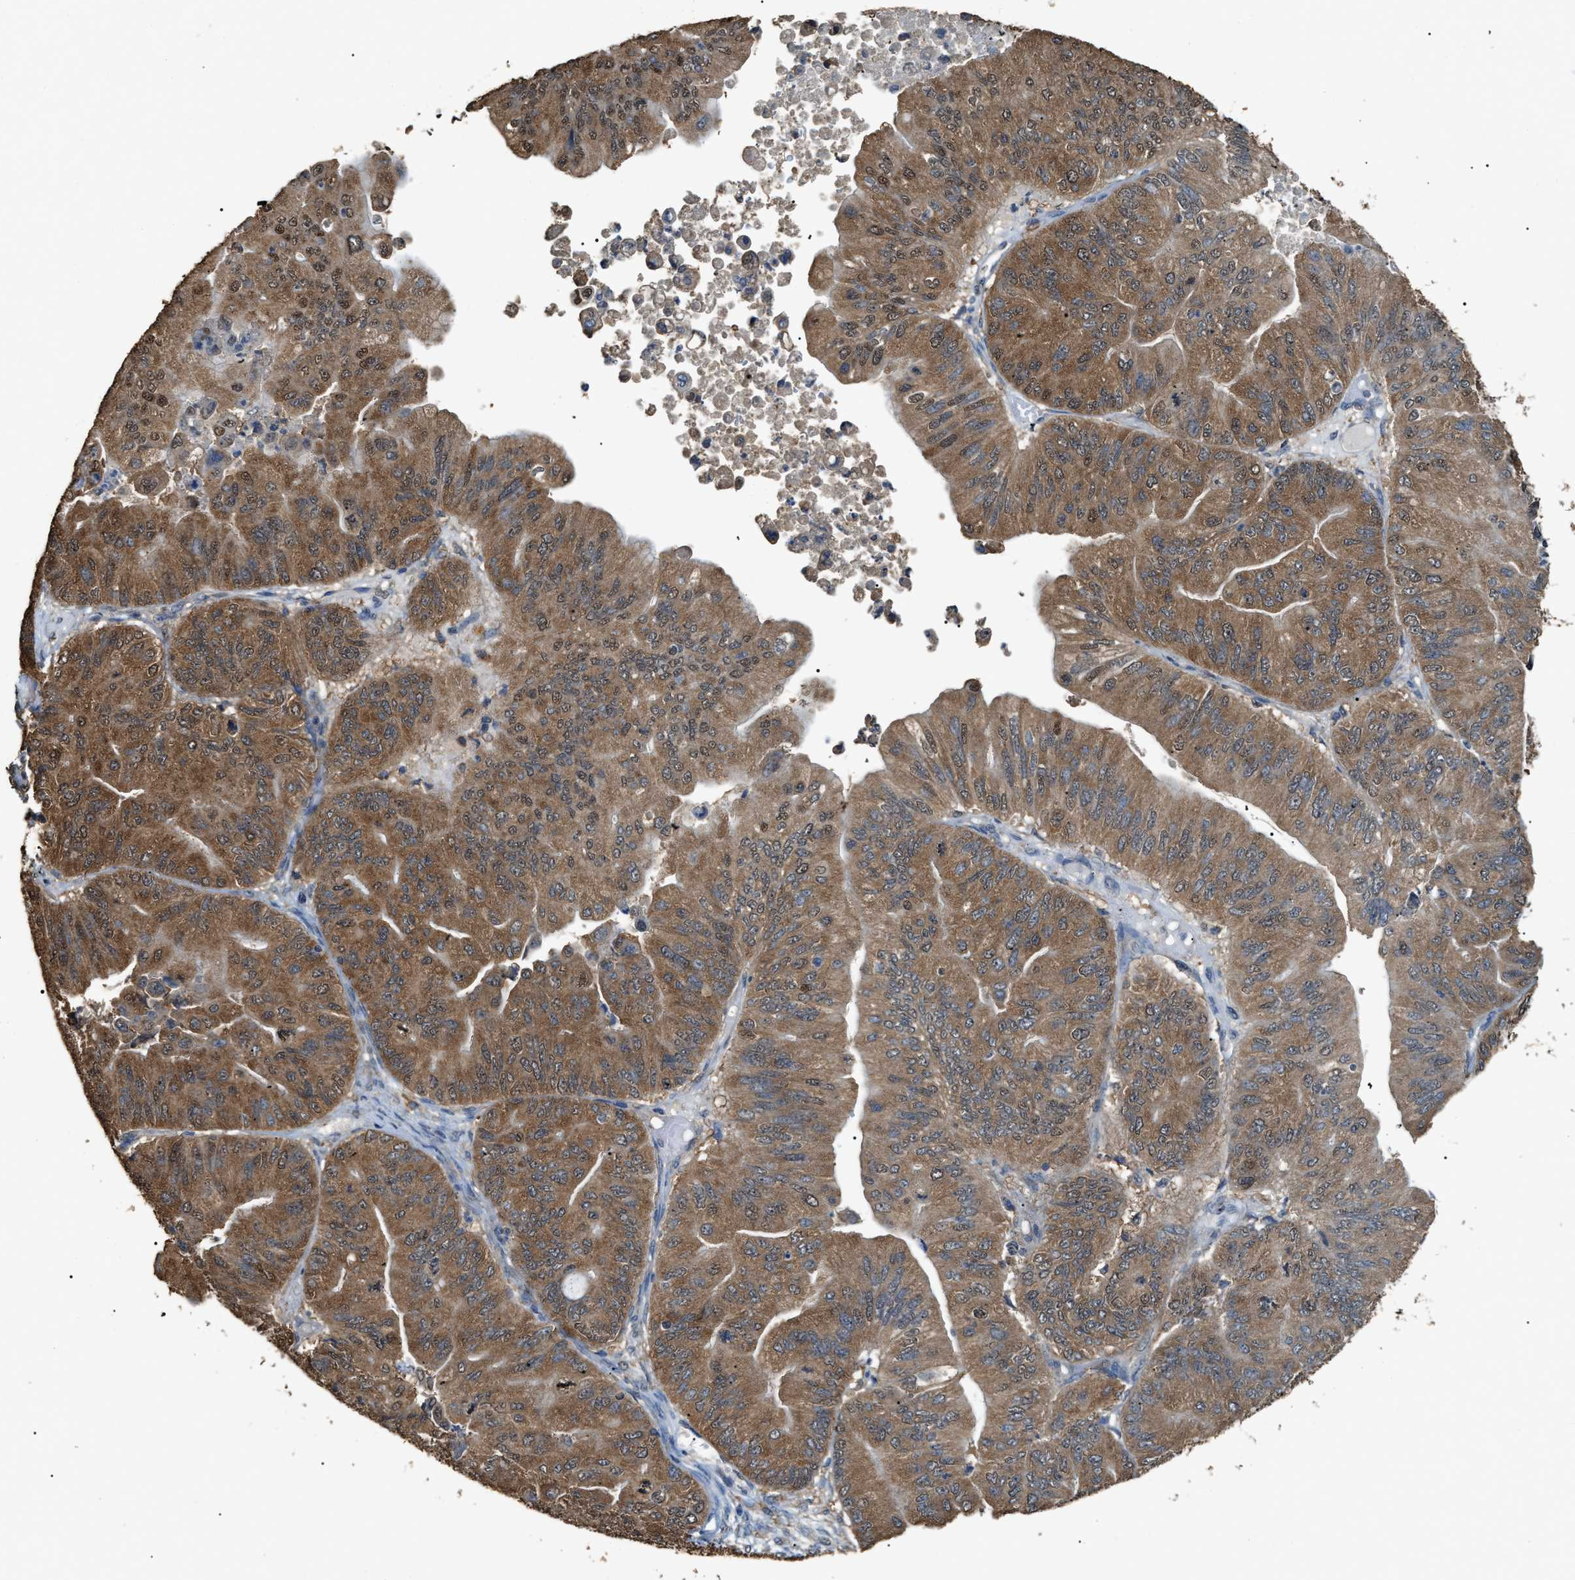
{"staining": {"intensity": "moderate", "quantity": ">75%", "location": "cytoplasmic/membranous"}, "tissue": "ovarian cancer", "cell_type": "Tumor cells", "image_type": "cancer", "snomed": [{"axis": "morphology", "description": "Cystadenocarcinoma, mucinous, NOS"}, {"axis": "topography", "description": "Ovary"}], "caption": "IHC micrograph of ovarian cancer stained for a protein (brown), which exhibits medium levels of moderate cytoplasmic/membranous expression in approximately >75% of tumor cells.", "gene": "GCN1", "patient": {"sex": "female", "age": 61}}